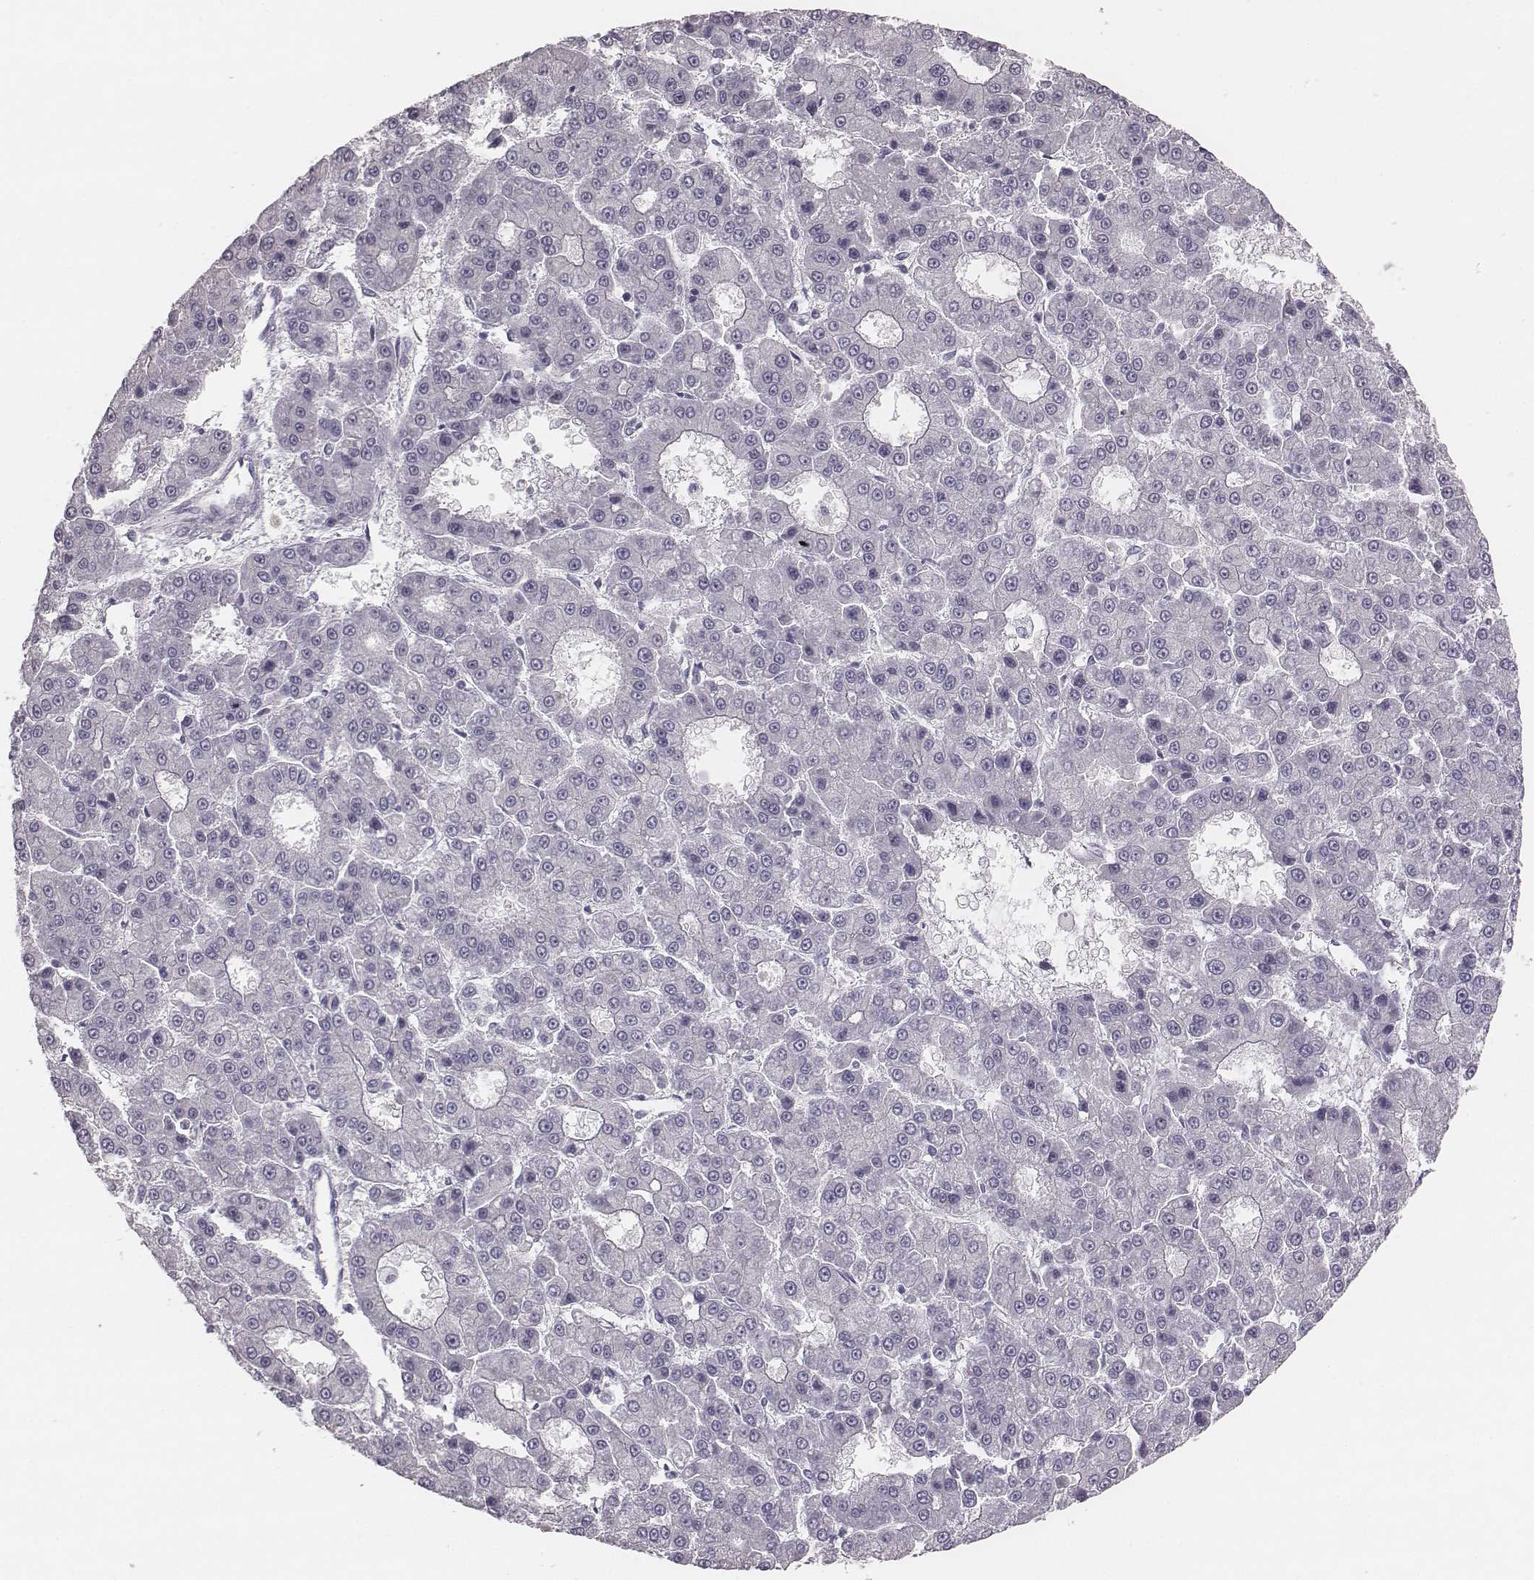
{"staining": {"intensity": "negative", "quantity": "none", "location": "none"}, "tissue": "liver cancer", "cell_type": "Tumor cells", "image_type": "cancer", "snomed": [{"axis": "morphology", "description": "Carcinoma, Hepatocellular, NOS"}, {"axis": "topography", "description": "Liver"}], "caption": "An immunohistochemistry image of liver hepatocellular carcinoma is shown. There is no staining in tumor cells of liver hepatocellular carcinoma. (Stains: DAB immunohistochemistry with hematoxylin counter stain, Microscopy: brightfield microscopy at high magnification).", "gene": "C6orf58", "patient": {"sex": "male", "age": 70}}